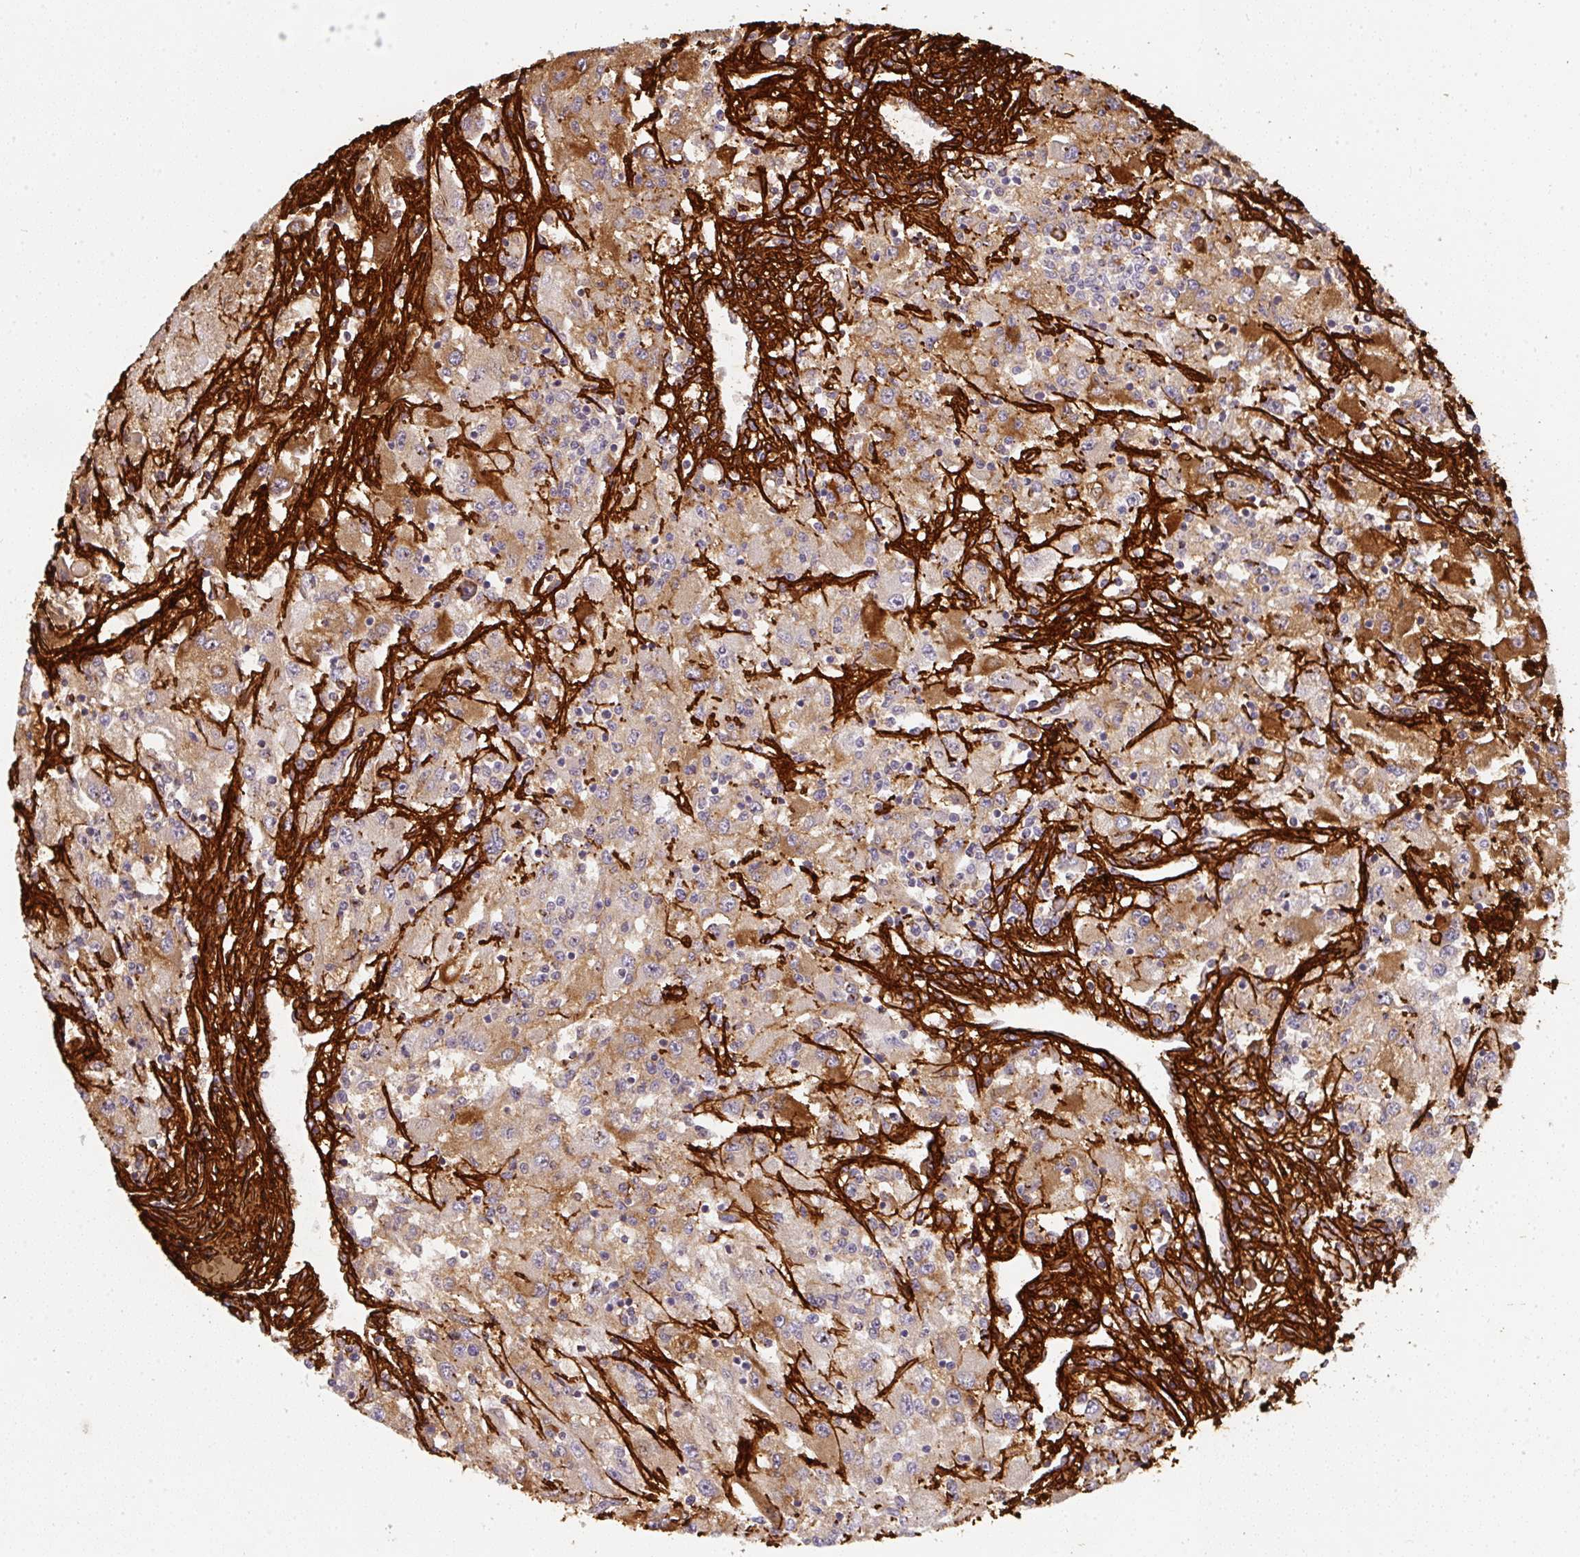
{"staining": {"intensity": "moderate", "quantity": "25%-75%", "location": "cytoplasmic/membranous"}, "tissue": "renal cancer", "cell_type": "Tumor cells", "image_type": "cancer", "snomed": [{"axis": "morphology", "description": "Adenocarcinoma, NOS"}, {"axis": "topography", "description": "Kidney"}], "caption": "Immunohistochemistry micrograph of neoplastic tissue: renal adenocarcinoma stained using immunohistochemistry (IHC) demonstrates medium levels of moderate protein expression localized specifically in the cytoplasmic/membranous of tumor cells, appearing as a cytoplasmic/membranous brown color.", "gene": "COL3A1", "patient": {"sex": "female", "age": 67}}